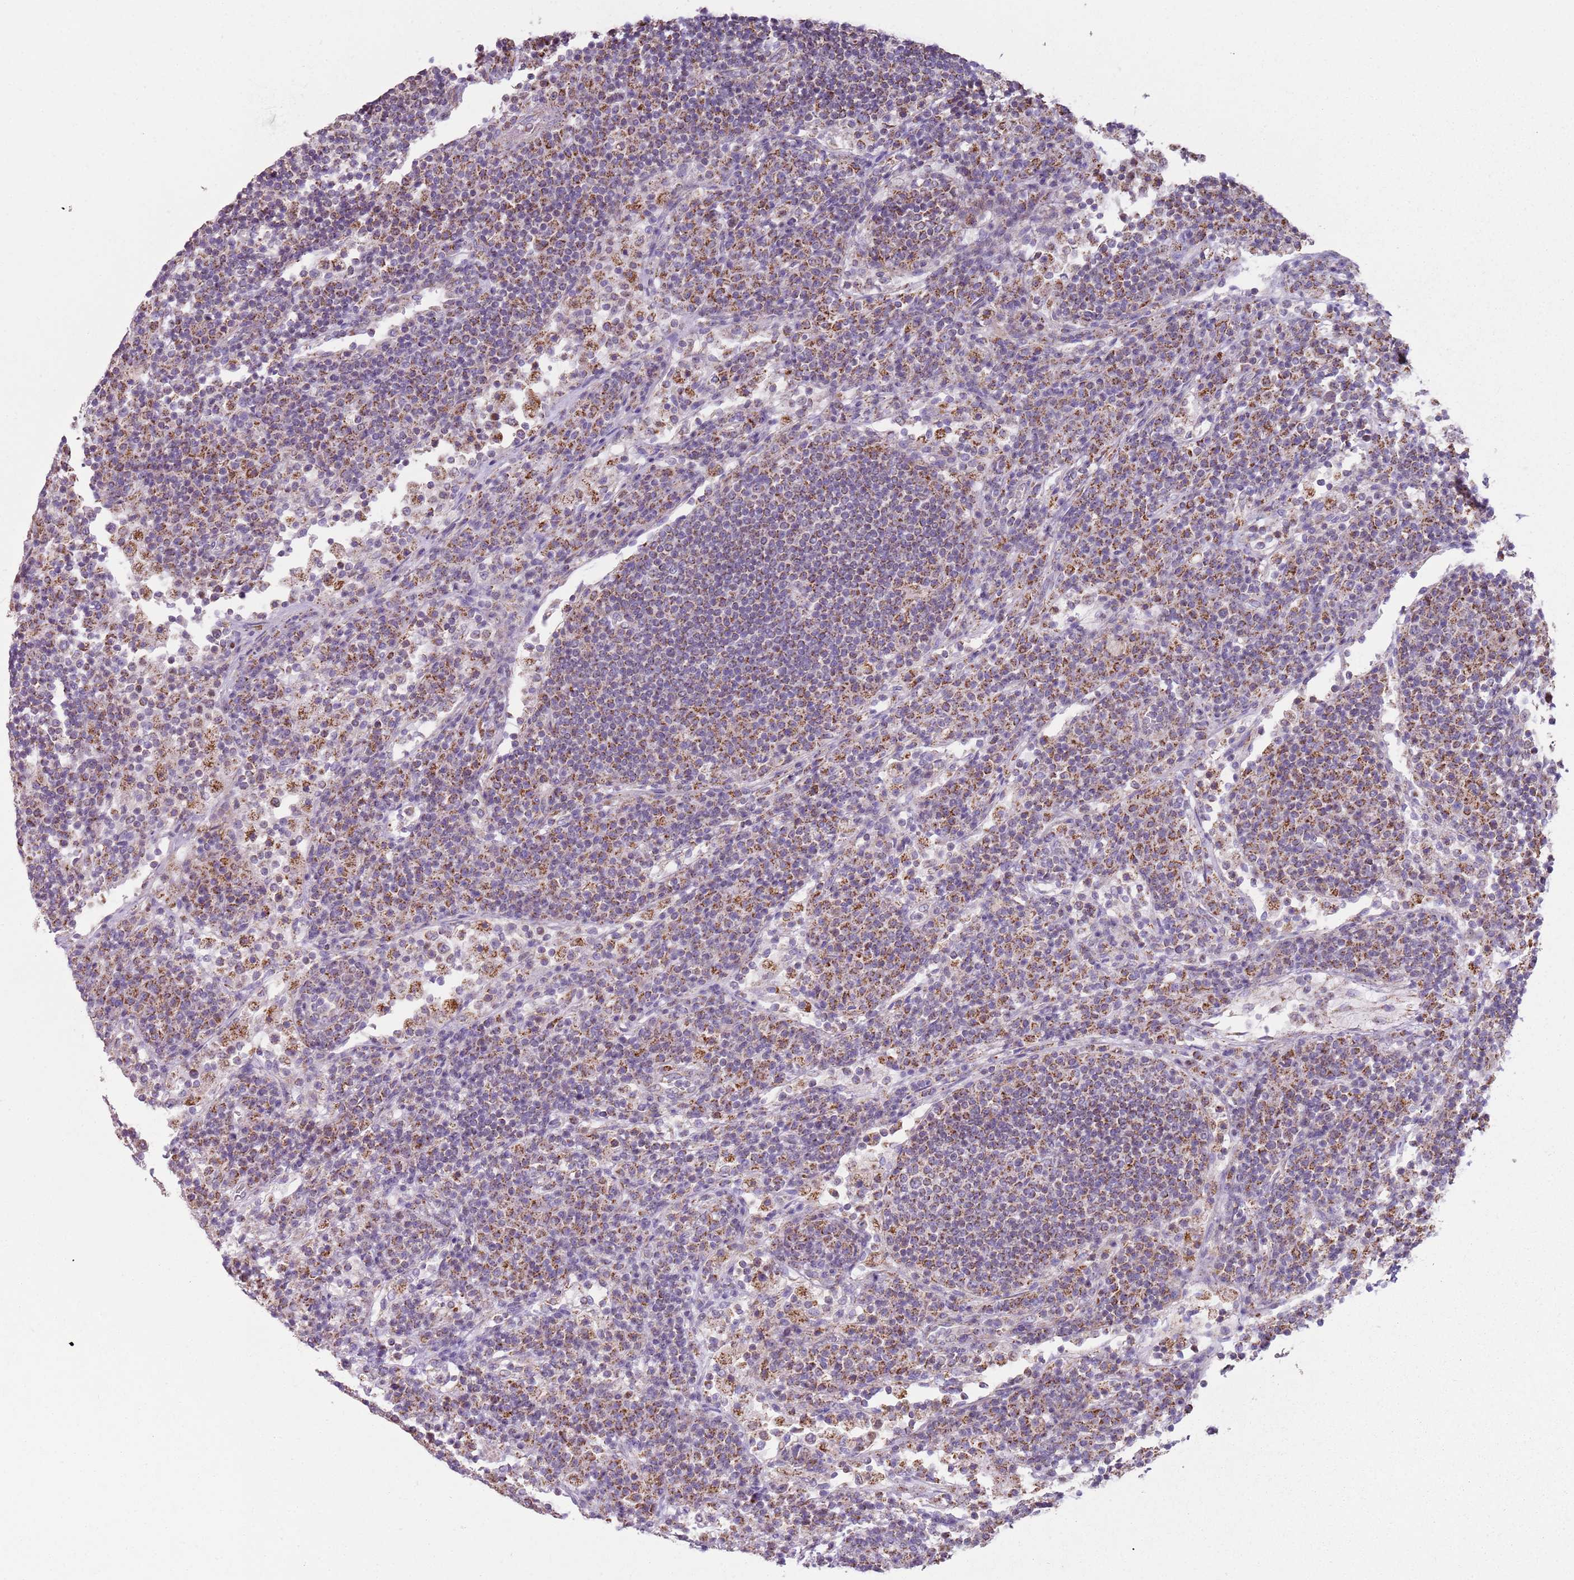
{"staining": {"intensity": "negative", "quantity": "none", "location": "none"}, "tissue": "lymph node", "cell_type": "Germinal center cells", "image_type": "normal", "snomed": [{"axis": "morphology", "description": "Normal tissue, NOS"}, {"axis": "topography", "description": "Lymph node"}], "caption": "This is a histopathology image of immunohistochemistry staining of benign lymph node, which shows no staining in germinal center cells. (DAB immunohistochemistry with hematoxylin counter stain).", "gene": "GAS8", "patient": {"sex": "female", "age": 53}}